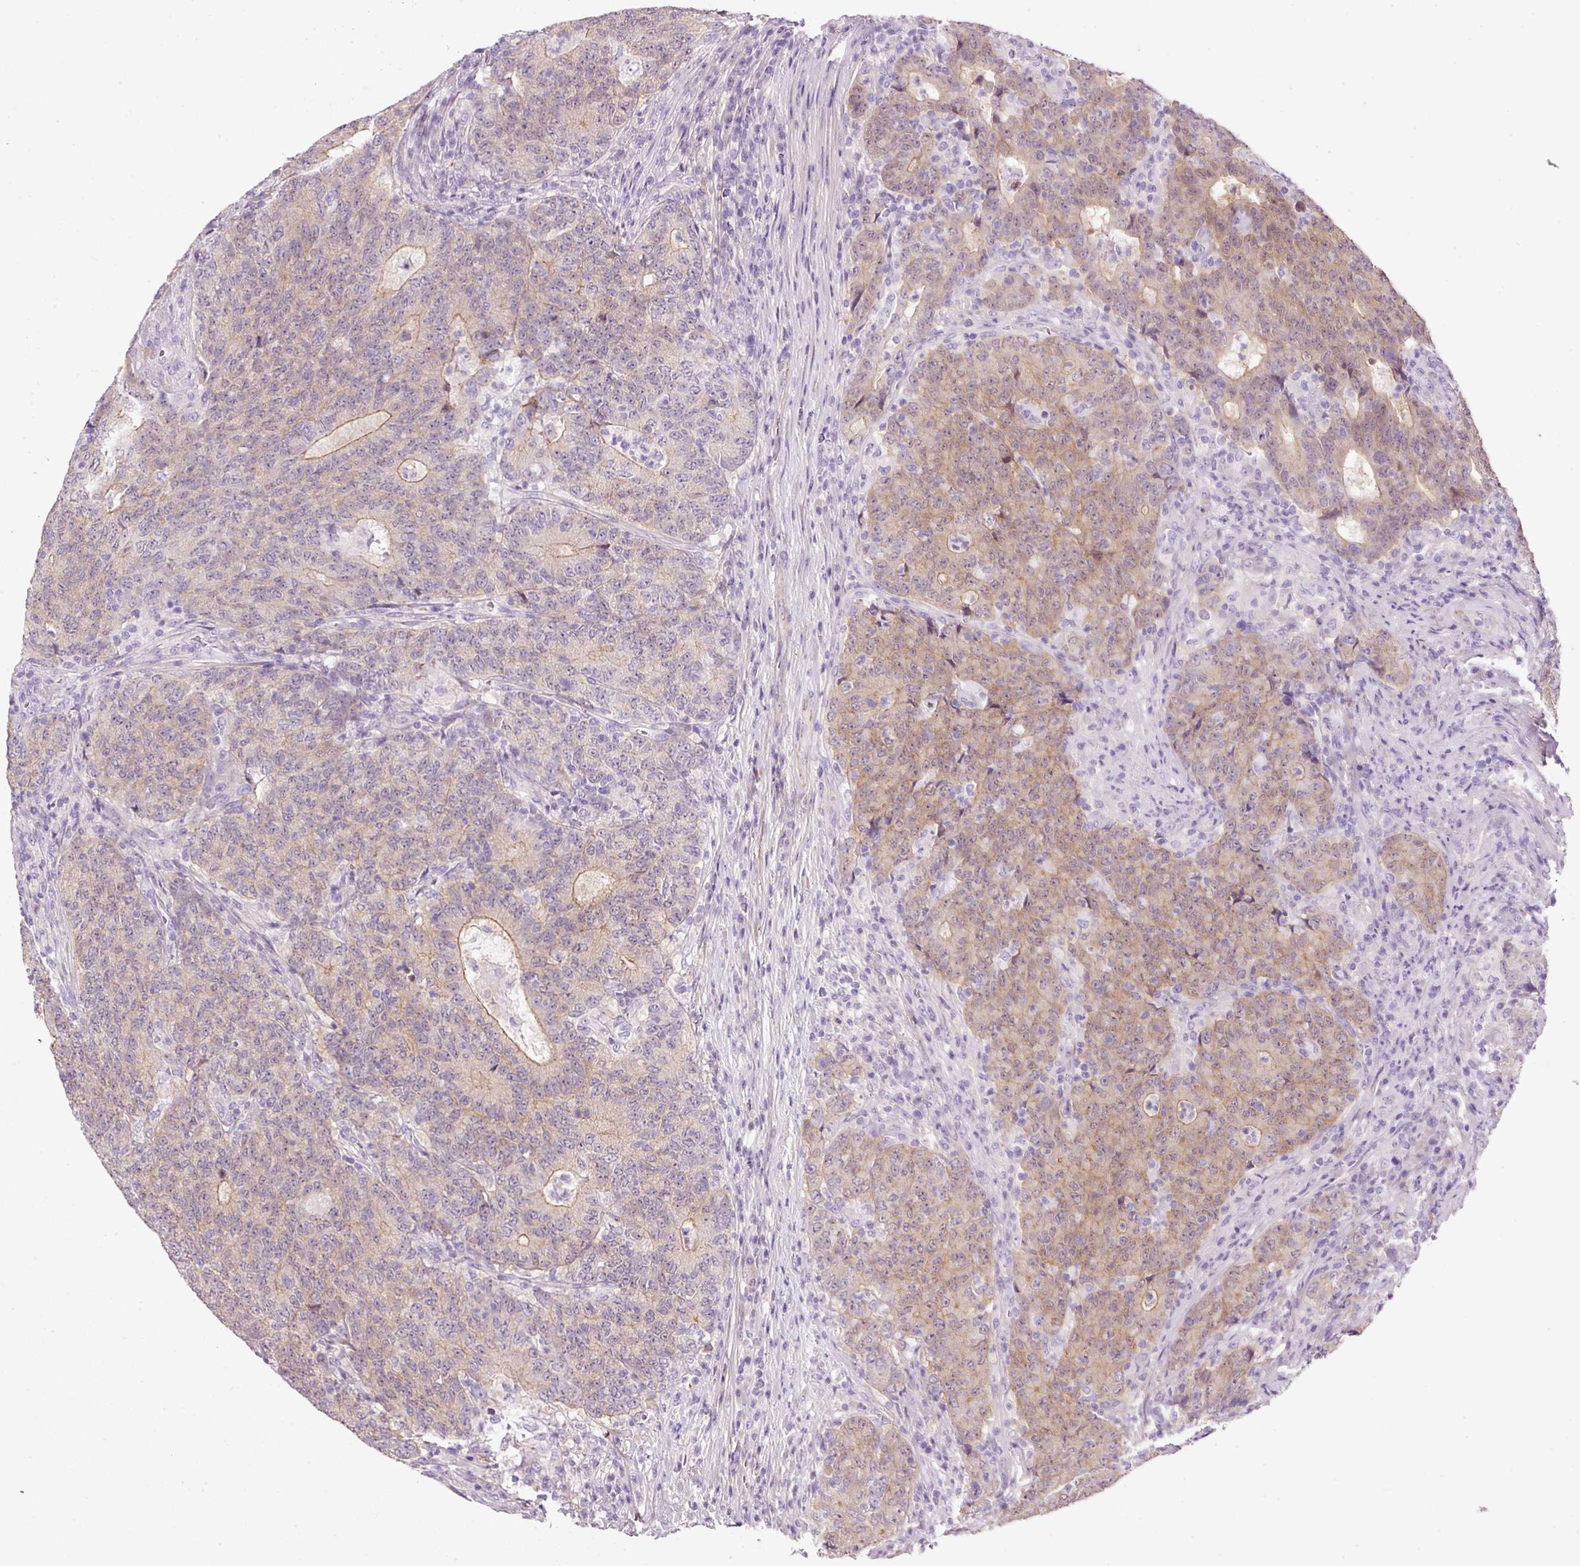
{"staining": {"intensity": "weak", "quantity": "25%-75%", "location": "cytoplasmic/membranous"}, "tissue": "colorectal cancer", "cell_type": "Tumor cells", "image_type": "cancer", "snomed": [{"axis": "morphology", "description": "Adenocarcinoma, NOS"}, {"axis": "topography", "description": "Colon"}], "caption": "Immunohistochemical staining of human adenocarcinoma (colorectal) demonstrates low levels of weak cytoplasmic/membranous protein staining in about 25%-75% of tumor cells. The staining is performed using DAB (3,3'-diaminobenzidine) brown chromogen to label protein expression. The nuclei are counter-stained blue using hematoxylin.", "gene": "SOS2", "patient": {"sex": "female", "age": 75}}